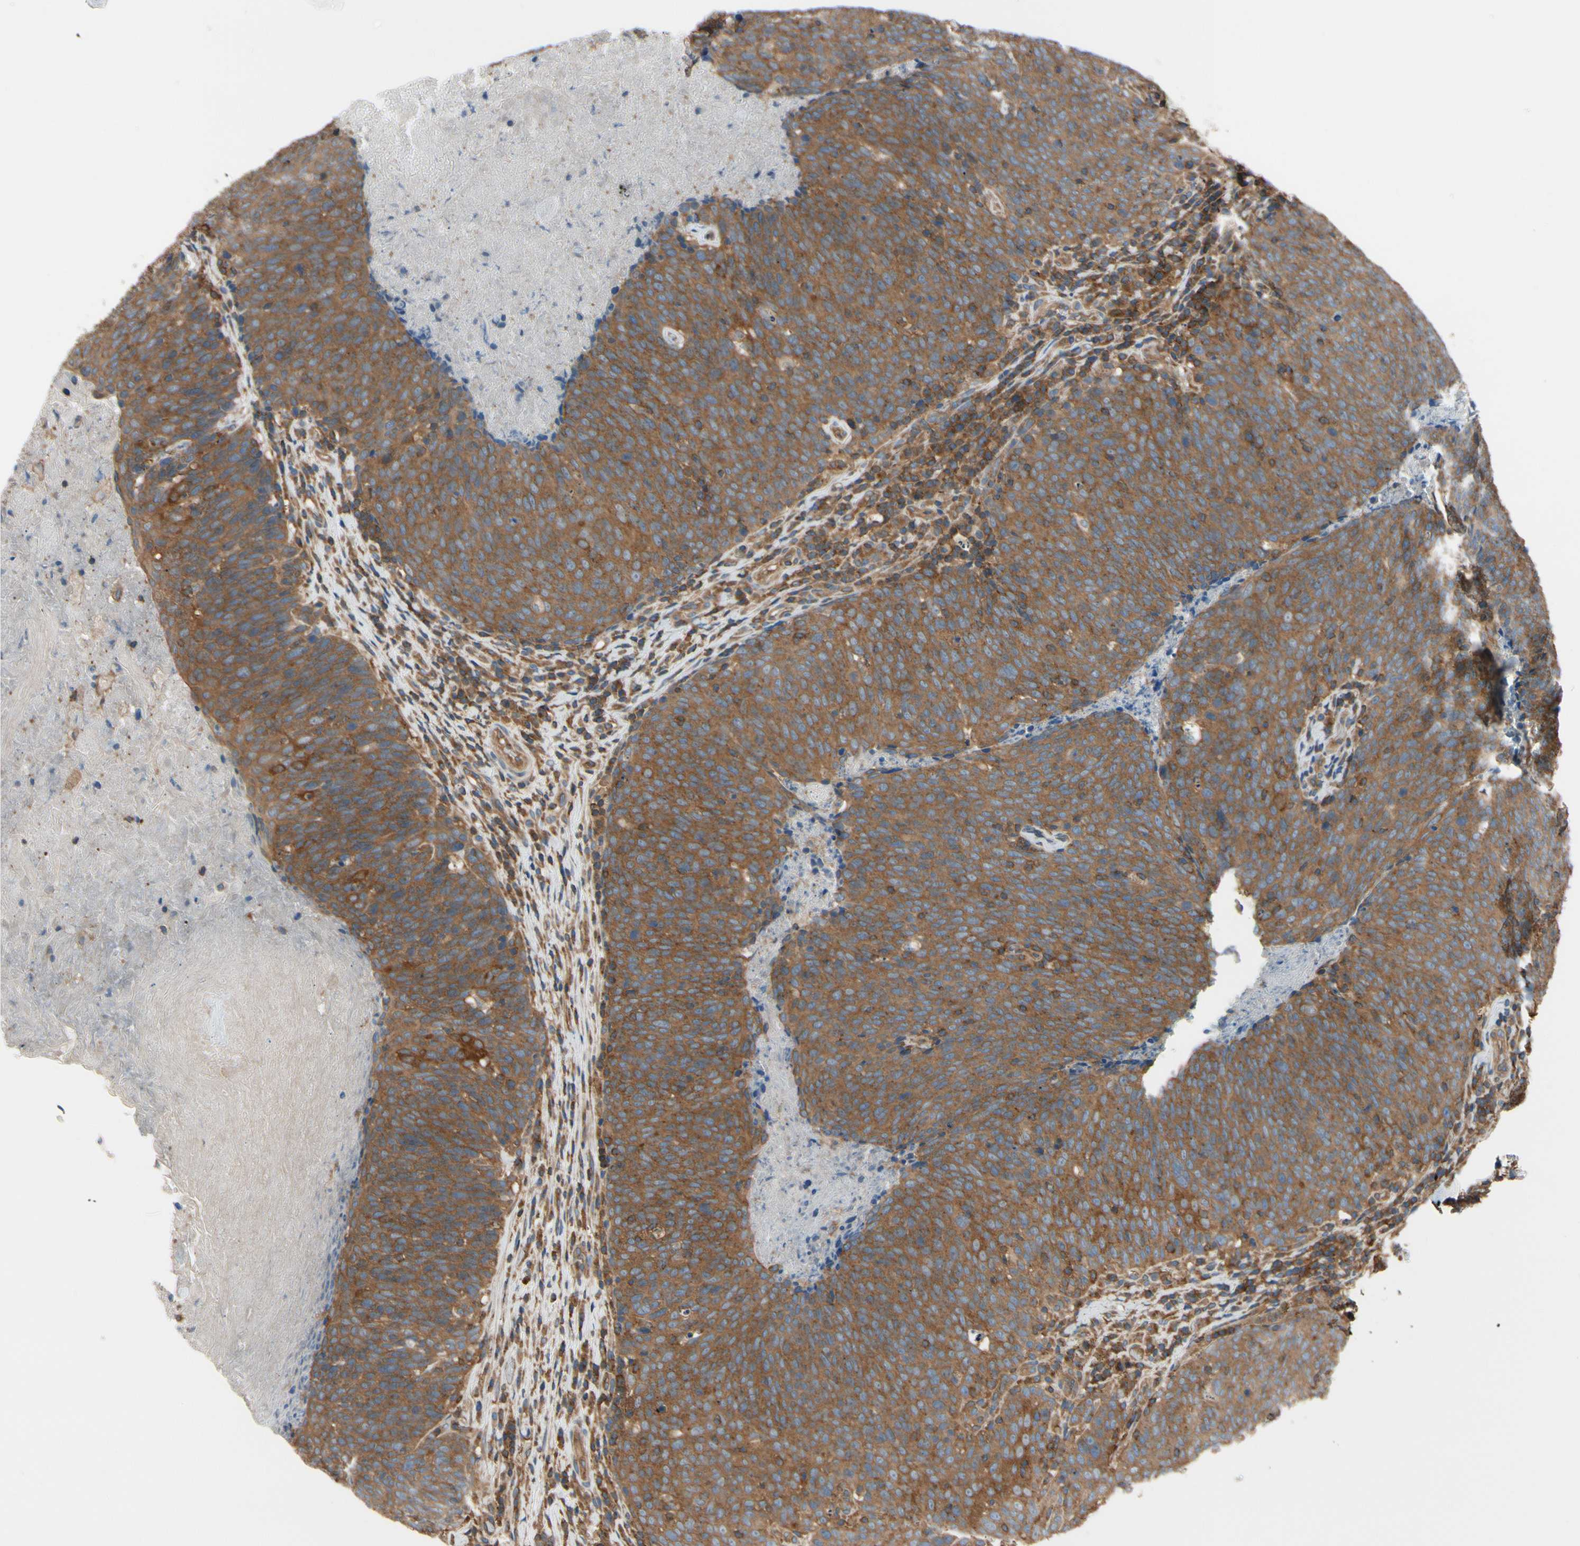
{"staining": {"intensity": "moderate", "quantity": ">75%", "location": "cytoplasmic/membranous"}, "tissue": "head and neck cancer", "cell_type": "Tumor cells", "image_type": "cancer", "snomed": [{"axis": "morphology", "description": "Squamous cell carcinoma, NOS"}, {"axis": "morphology", "description": "Squamous cell carcinoma, metastatic, NOS"}, {"axis": "topography", "description": "Lymph node"}, {"axis": "topography", "description": "Head-Neck"}], "caption": "A brown stain shows moderate cytoplasmic/membranous positivity of a protein in human head and neck cancer (metastatic squamous cell carcinoma) tumor cells. (brown staining indicates protein expression, while blue staining denotes nuclei).", "gene": "EPS15", "patient": {"sex": "male", "age": 62}}